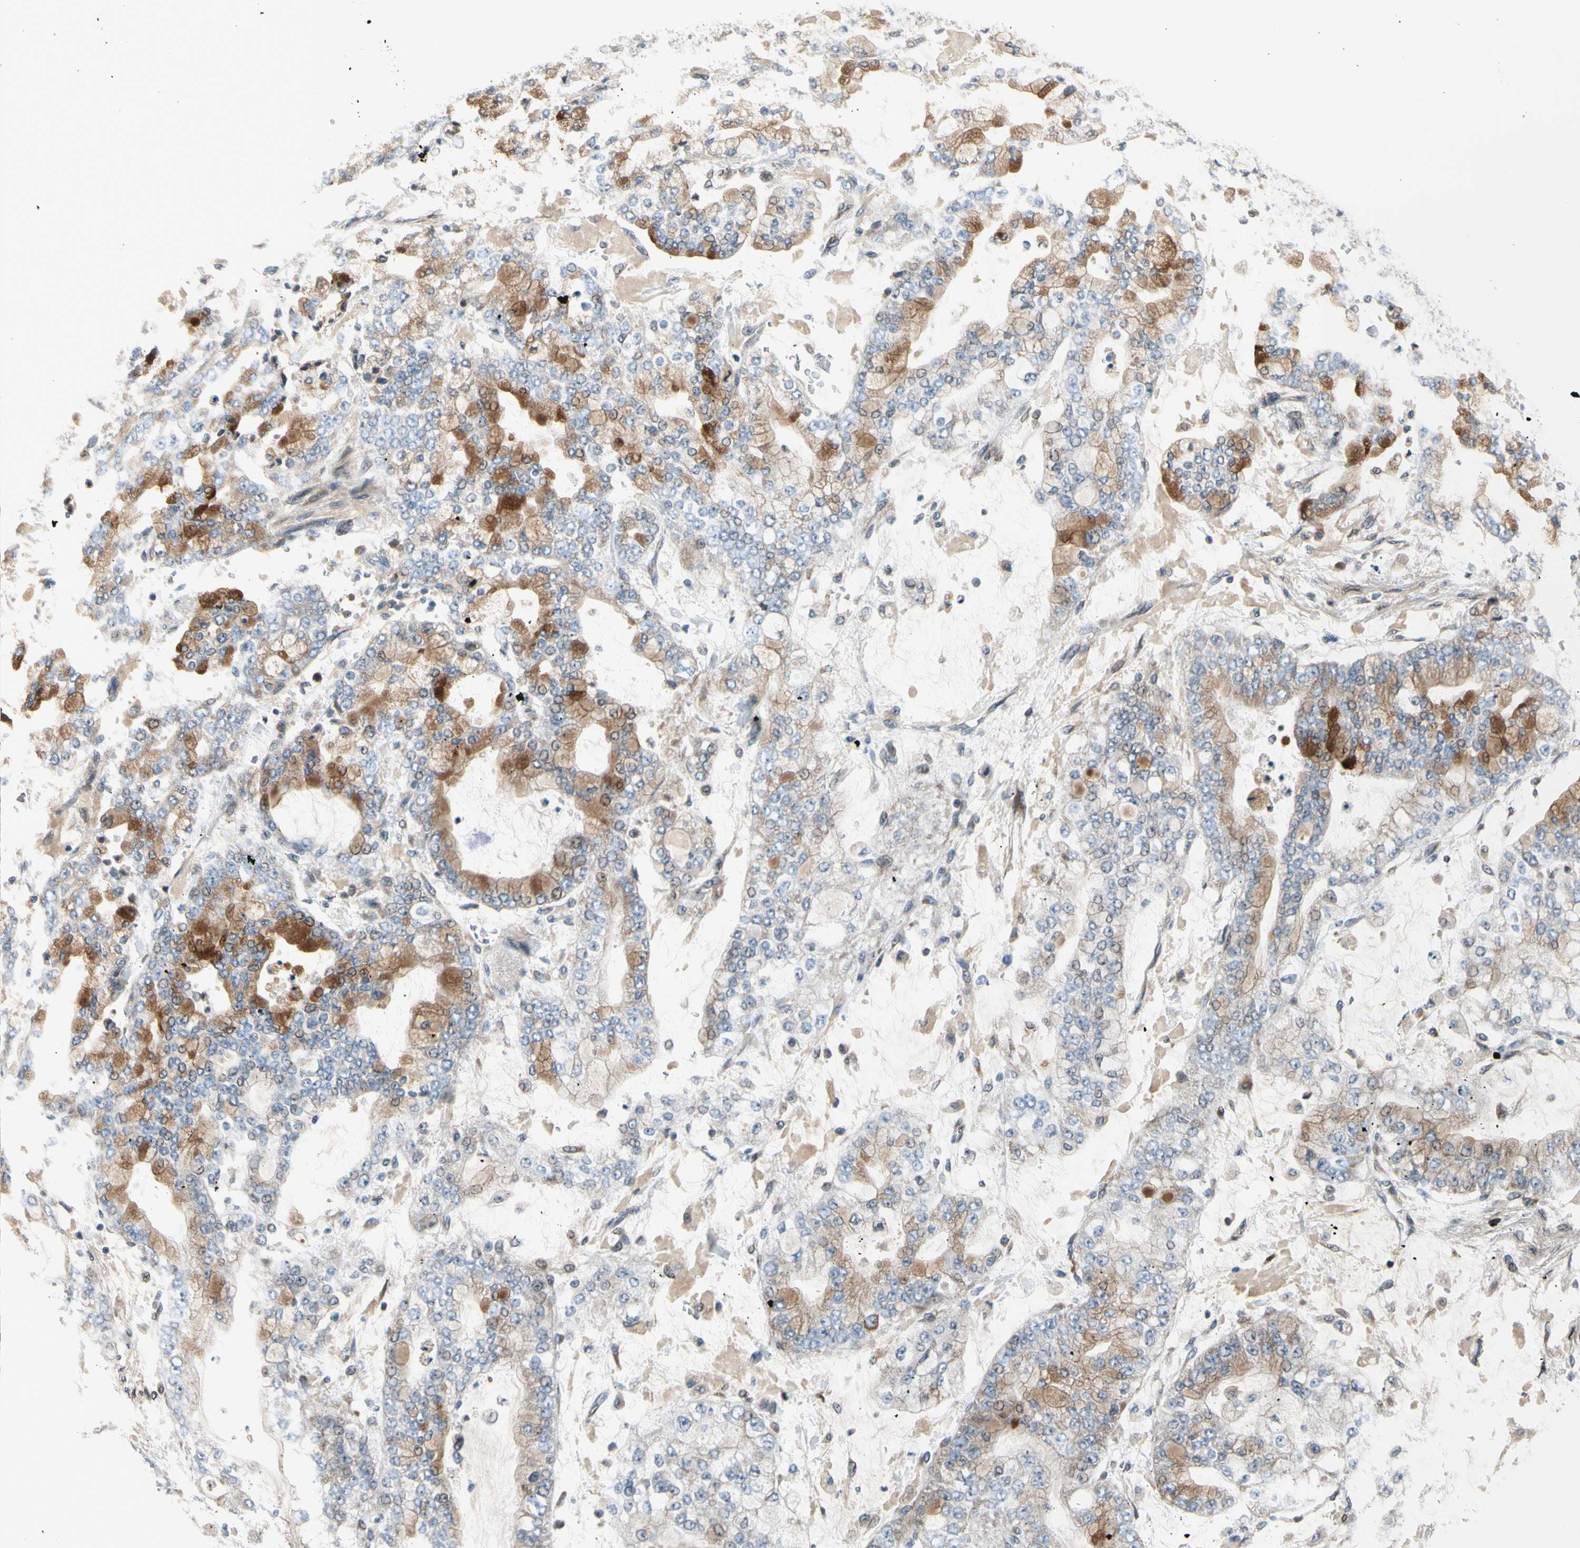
{"staining": {"intensity": "moderate", "quantity": "25%-75%", "location": "cytoplasmic/membranous"}, "tissue": "stomach cancer", "cell_type": "Tumor cells", "image_type": "cancer", "snomed": [{"axis": "morphology", "description": "Adenocarcinoma, NOS"}, {"axis": "topography", "description": "Stomach"}], "caption": "Immunohistochemistry (DAB) staining of human stomach cancer (adenocarcinoma) displays moderate cytoplasmic/membranous protein staining in approximately 25%-75% of tumor cells.", "gene": "NPHP3", "patient": {"sex": "male", "age": 76}}